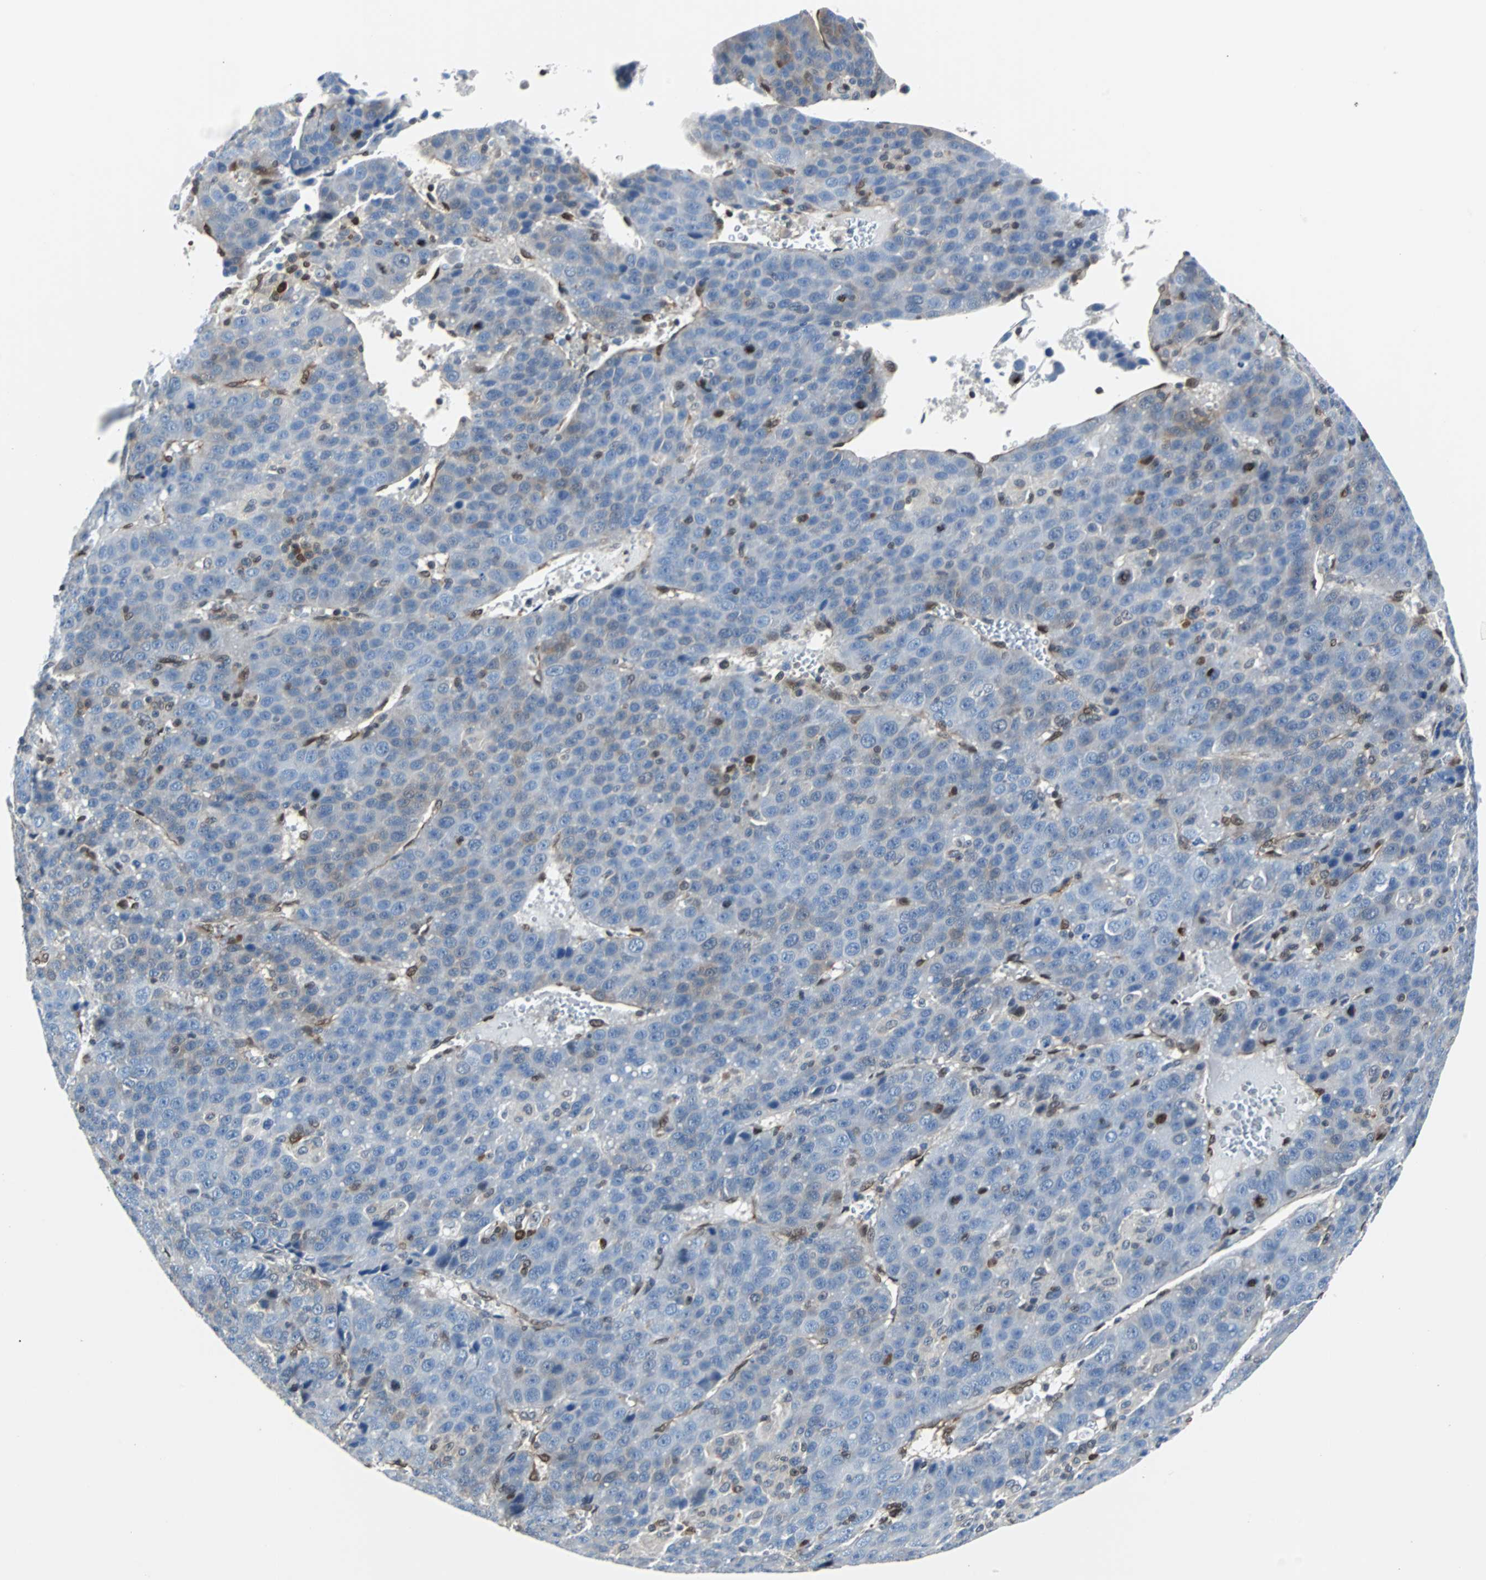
{"staining": {"intensity": "negative", "quantity": "none", "location": "none"}, "tissue": "liver cancer", "cell_type": "Tumor cells", "image_type": "cancer", "snomed": [{"axis": "morphology", "description": "Carcinoma, Hepatocellular, NOS"}, {"axis": "topography", "description": "Liver"}], "caption": "A histopathology image of liver cancer stained for a protein displays no brown staining in tumor cells. (DAB immunohistochemistry (IHC), high magnification).", "gene": "MAP2K6", "patient": {"sex": "female", "age": 53}}